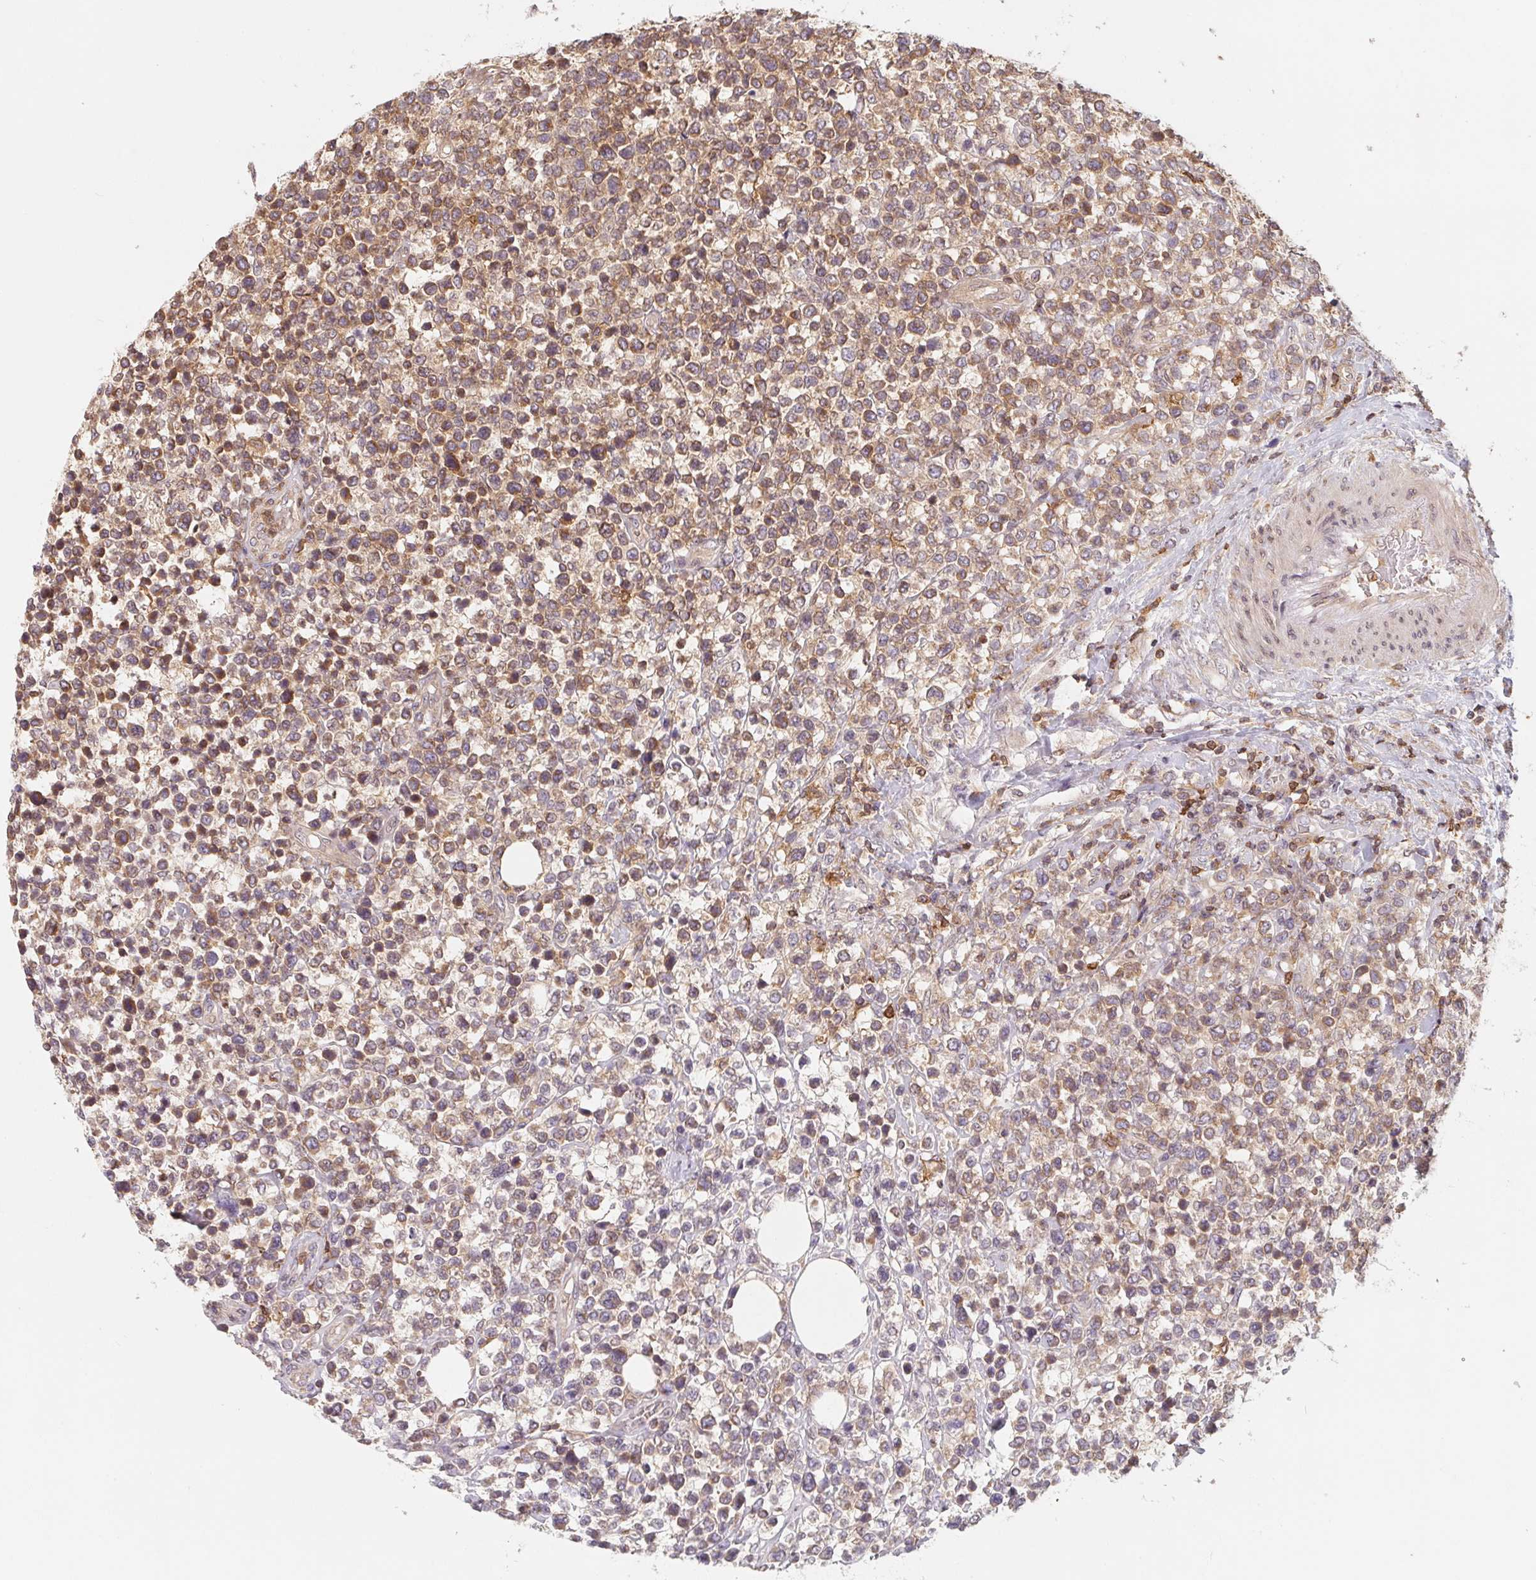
{"staining": {"intensity": "weak", "quantity": ">75%", "location": "cytoplasmic/membranous"}, "tissue": "lymphoma", "cell_type": "Tumor cells", "image_type": "cancer", "snomed": [{"axis": "morphology", "description": "Malignant lymphoma, non-Hodgkin's type, High grade"}, {"axis": "topography", "description": "Soft tissue"}], "caption": "Immunohistochemistry (IHC) of lymphoma shows low levels of weak cytoplasmic/membranous staining in approximately >75% of tumor cells. The staining was performed using DAB, with brown indicating positive protein expression. Nuclei are stained blue with hematoxylin.", "gene": "ANKRD13A", "patient": {"sex": "female", "age": 56}}